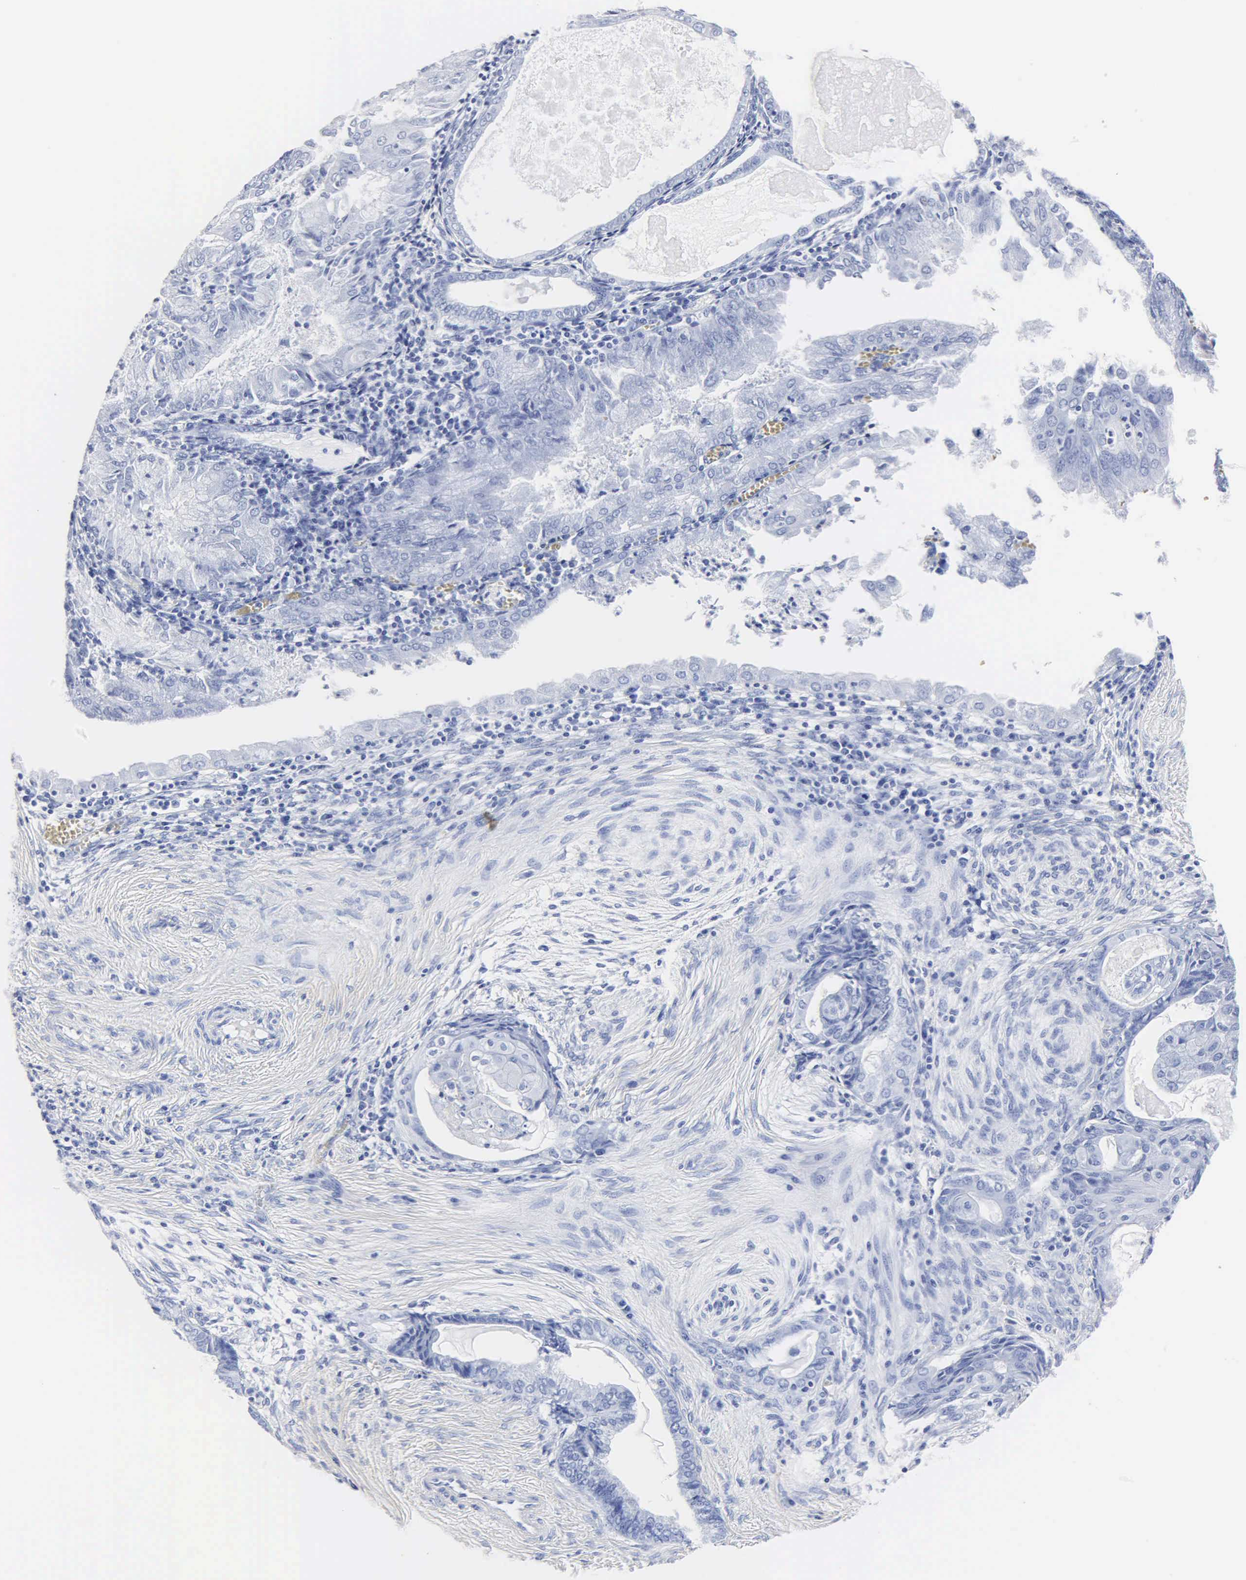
{"staining": {"intensity": "negative", "quantity": "none", "location": "none"}, "tissue": "endometrial cancer", "cell_type": "Tumor cells", "image_type": "cancer", "snomed": [{"axis": "morphology", "description": "Adenocarcinoma, NOS"}, {"axis": "topography", "description": "Endometrium"}], "caption": "Tumor cells are negative for protein expression in human endometrial cancer (adenocarcinoma).", "gene": "MB", "patient": {"sex": "female", "age": 79}}